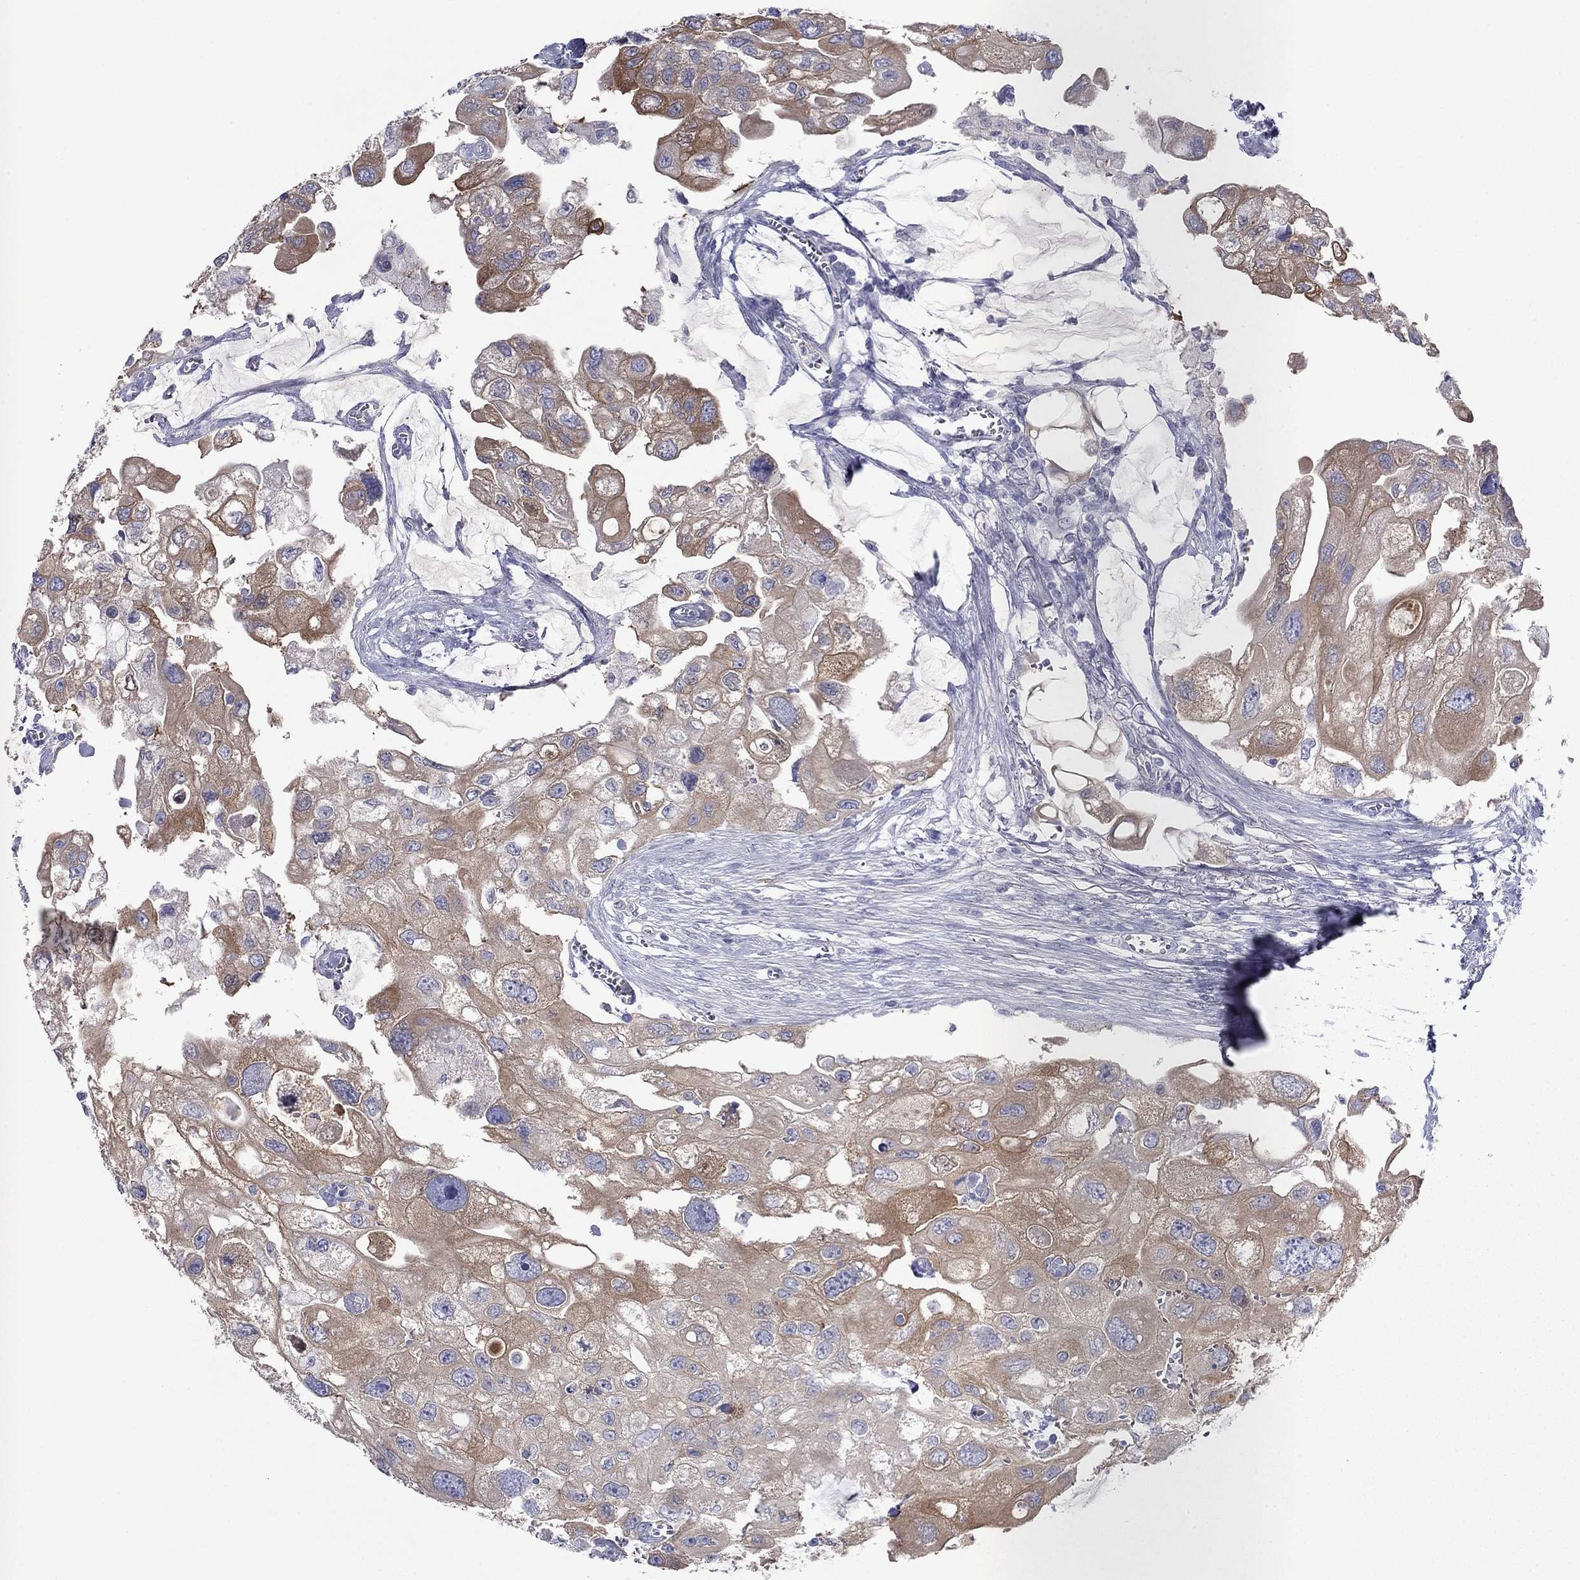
{"staining": {"intensity": "moderate", "quantity": ">75%", "location": "cytoplasmic/membranous"}, "tissue": "urothelial cancer", "cell_type": "Tumor cells", "image_type": "cancer", "snomed": [{"axis": "morphology", "description": "Urothelial carcinoma, High grade"}, {"axis": "topography", "description": "Urinary bladder"}], "caption": "IHC staining of urothelial carcinoma (high-grade), which displays medium levels of moderate cytoplasmic/membranous expression in approximately >75% of tumor cells indicating moderate cytoplasmic/membranous protein expression. The staining was performed using DAB (brown) for protein detection and nuclei were counterstained in hematoxylin (blue).", "gene": "PLS1", "patient": {"sex": "male", "age": 59}}